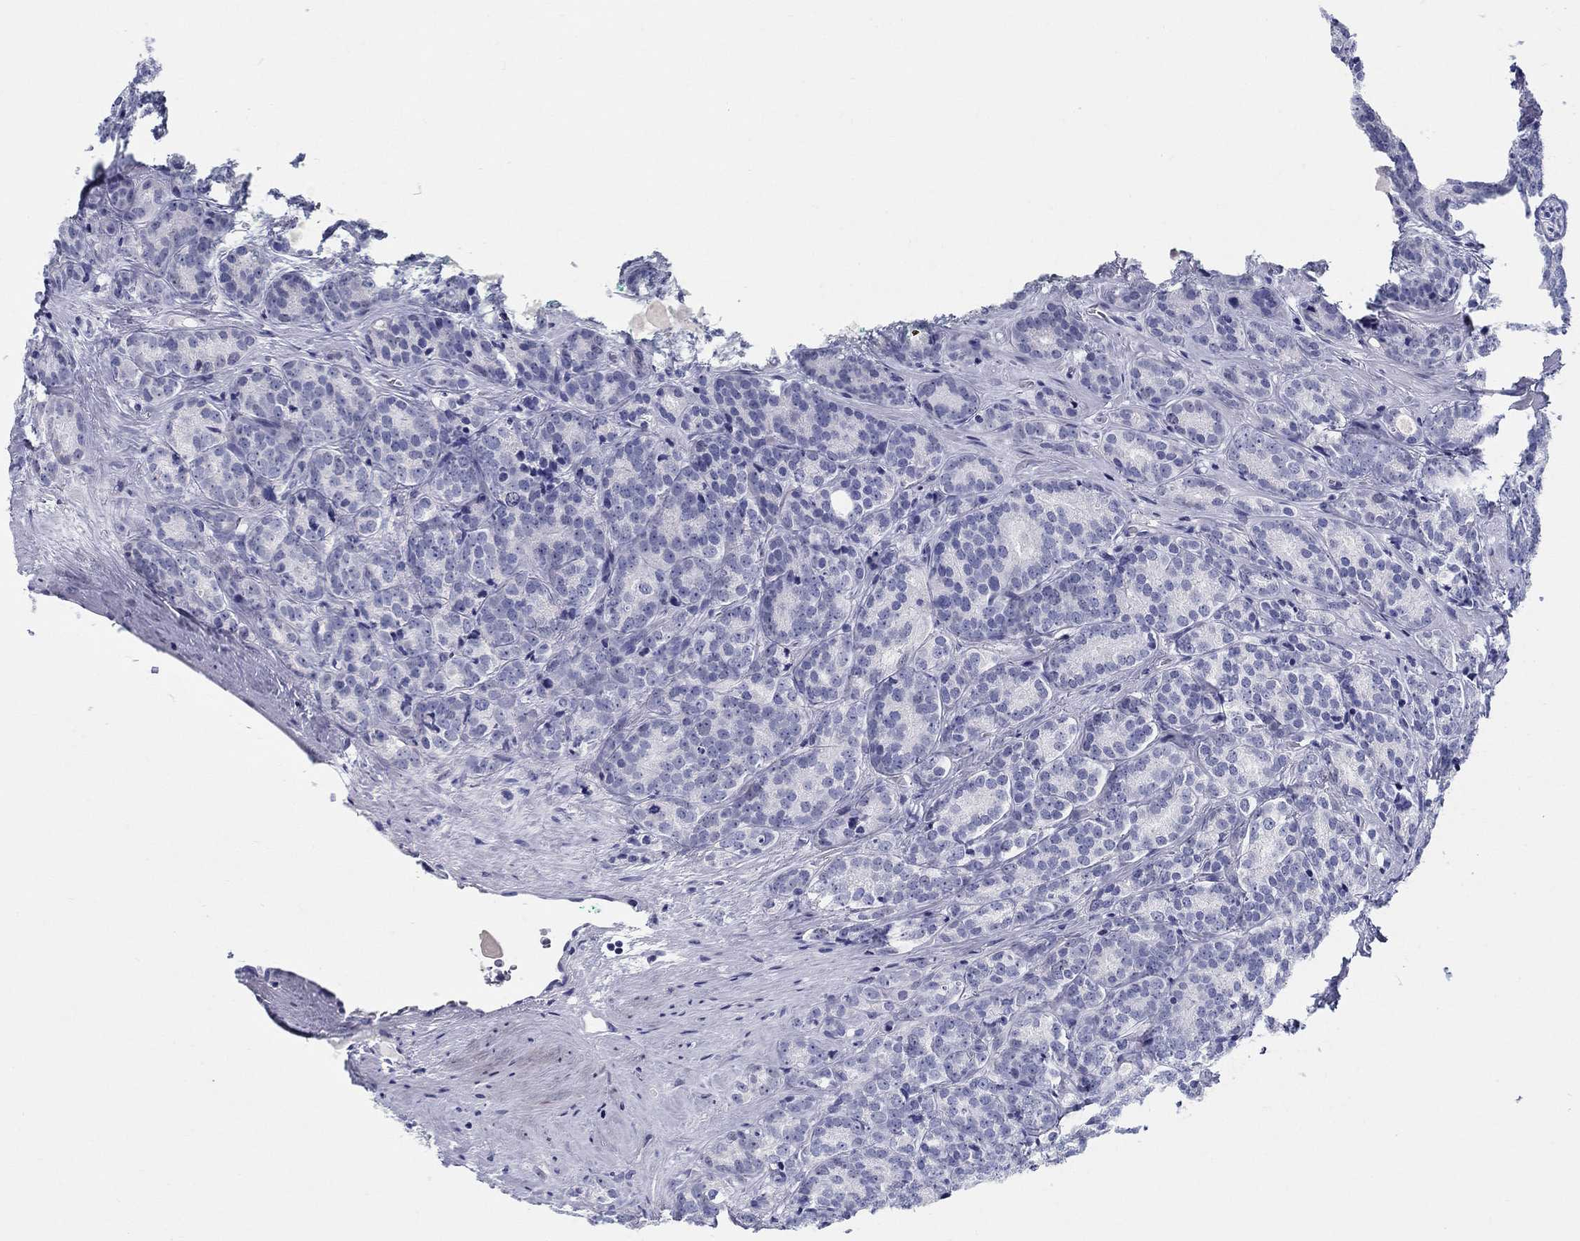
{"staining": {"intensity": "negative", "quantity": "none", "location": "none"}, "tissue": "prostate cancer", "cell_type": "Tumor cells", "image_type": "cancer", "snomed": [{"axis": "morphology", "description": "Adenocarcinoma, NOS"}, {"axis": "topography", "description": "Prostate"}], "caption": "Immunohistochemistry photomicrograph of neoplastic tissue: prostate cancer (adenocarcinoma) stained with DAB (3,3'-diaminobenzidine) exhibits no significant protein staining in tumor cells. (DAB immunohistochemistry (IHC) with hematoxylin counter stain).", "gene": "LAMP5", "patient": {"sex": "male", "age": 71}}